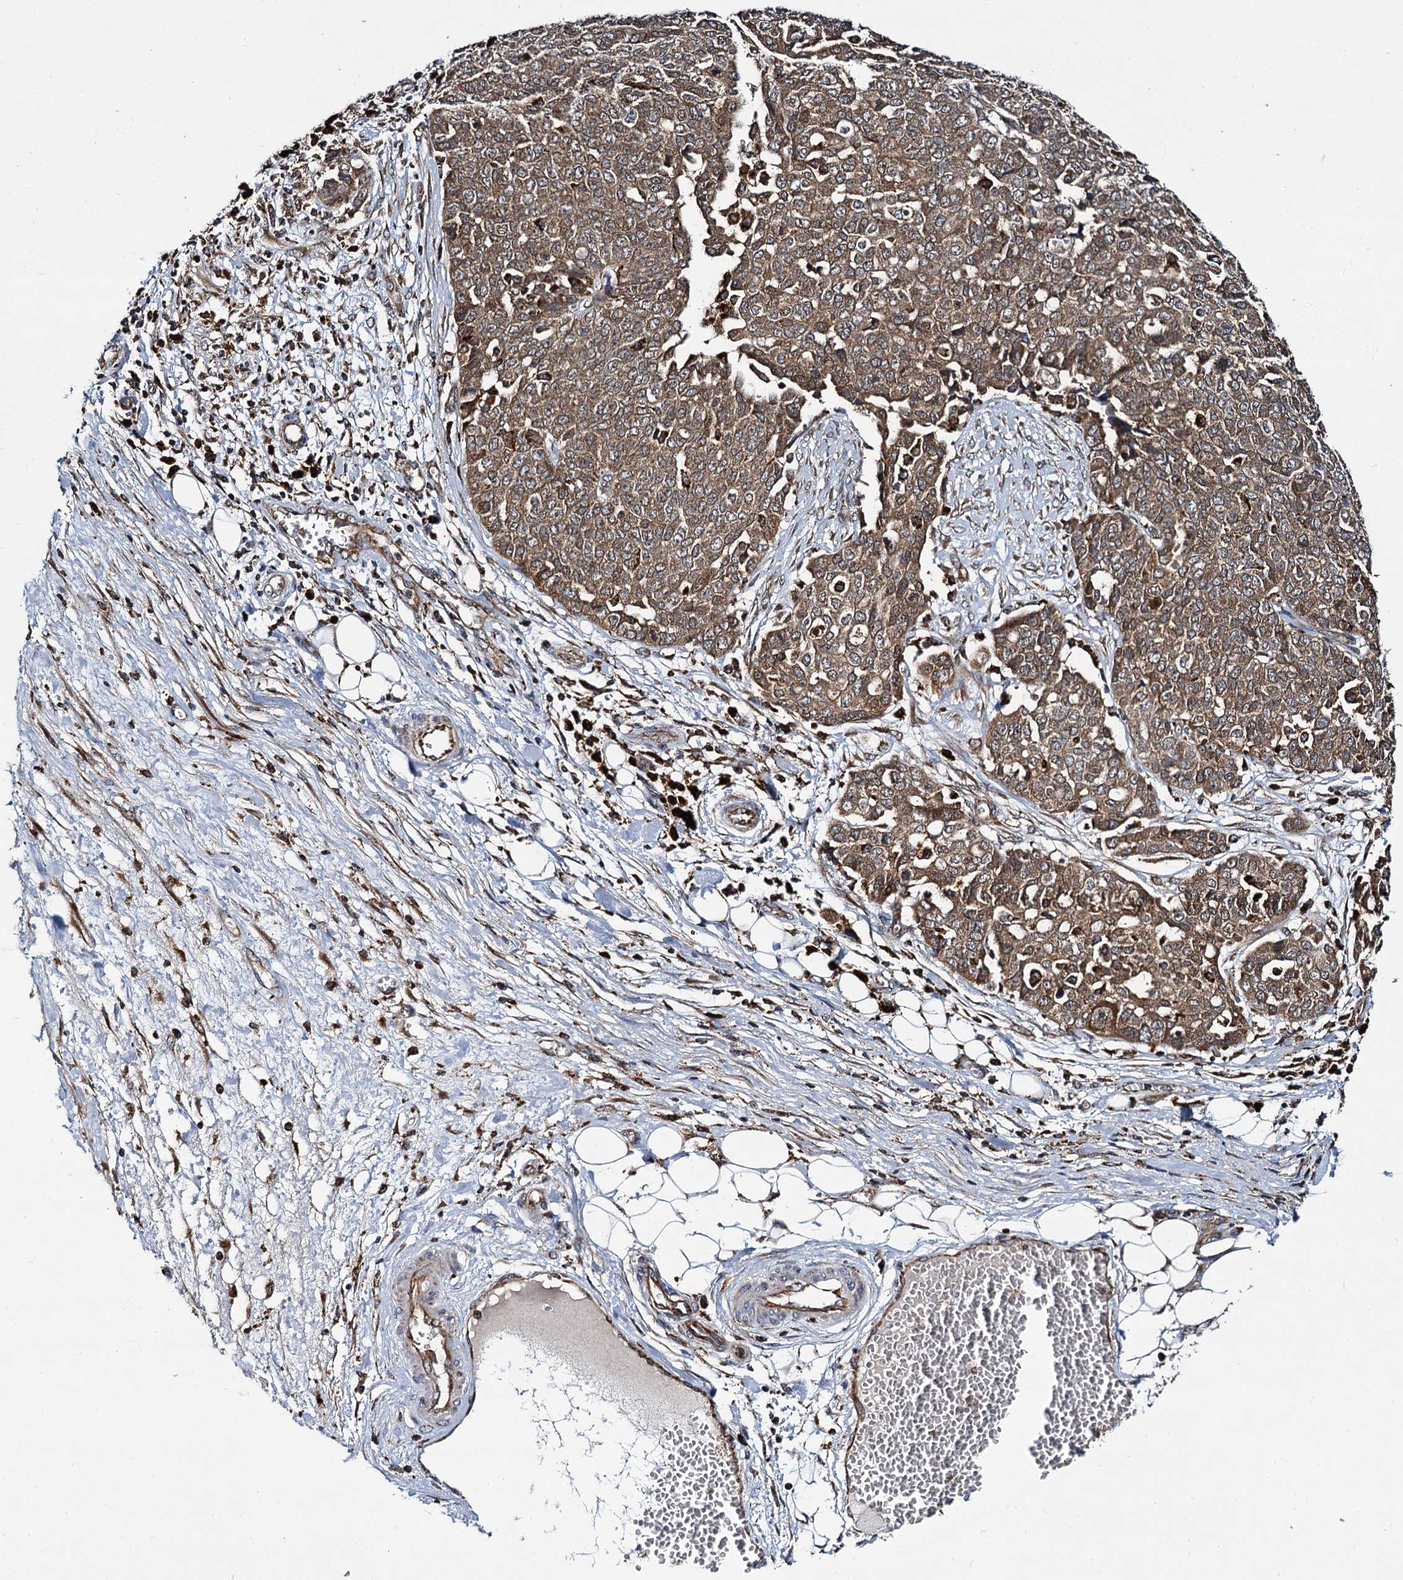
{"staining": {"intensity": "moderate", "quantity": ">75%", "location": "cytoplasmic/membranous"}, "tissue": "ovarian cancer", "cell_type": "Tumor cells", "image_type": "cancer", "snomed": [{"axis": "morphology", "description": "Cystadenocarcinoma, serous, NOS"}, {"axis": "topography", "description": "Soft tissue"}, {"axis": "topography", "description": "Ovary"}], "caption": "A brown stain labels moderate cytoplasmic/membranous positivity of a protein in human ovarian serous cystadenocarcinoma tumor cells. The protein of interest is shown in brown color, while the nuclei are stained blue.", "gene": "UFM1", "patient": {"sex": "female", "age": 57}}